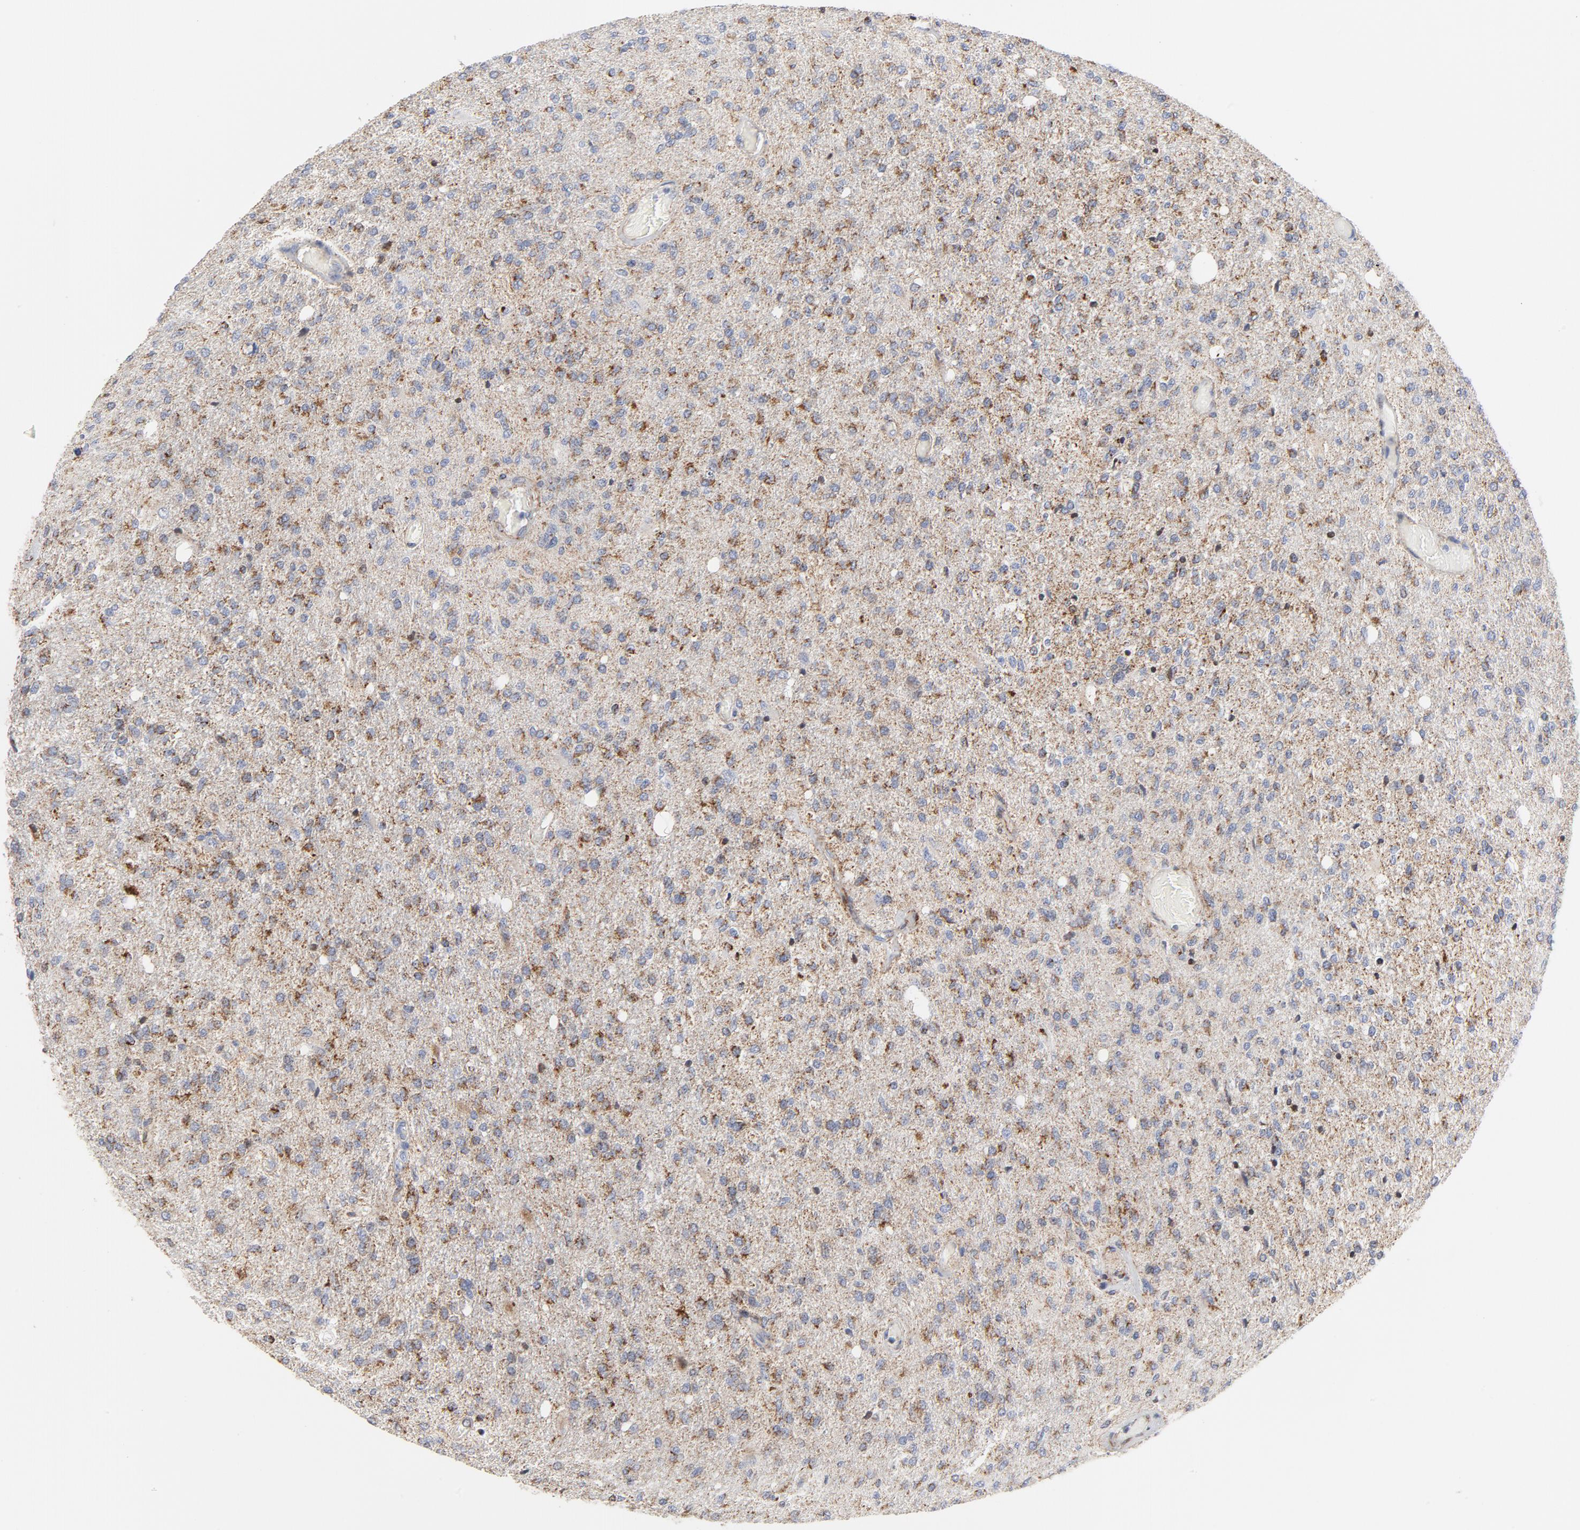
{"staining": {"intensity": "moderate", "quantity": "<25%", "location": "cytoplasmic/membranous"}, "tissue": "glioma", "cell_type": "Tumor cells", "image_type": "cancer", "snomed": [{"axis": "morphology", "description": "Normal tissue, NOS"}, {"axis": "morphology", "description": "Glioma, malignant, High grade"}, {"axis": "topography", "description": "Cerebral cortex"}], "caption": "Glioma tissue exhibits moderate cytoplasmic/membranous expression in about <25% of tumor cells, visualized by immunohistochemistry.", "gene": "CYCS", "patient": {"sex": "male", "age": 77}}